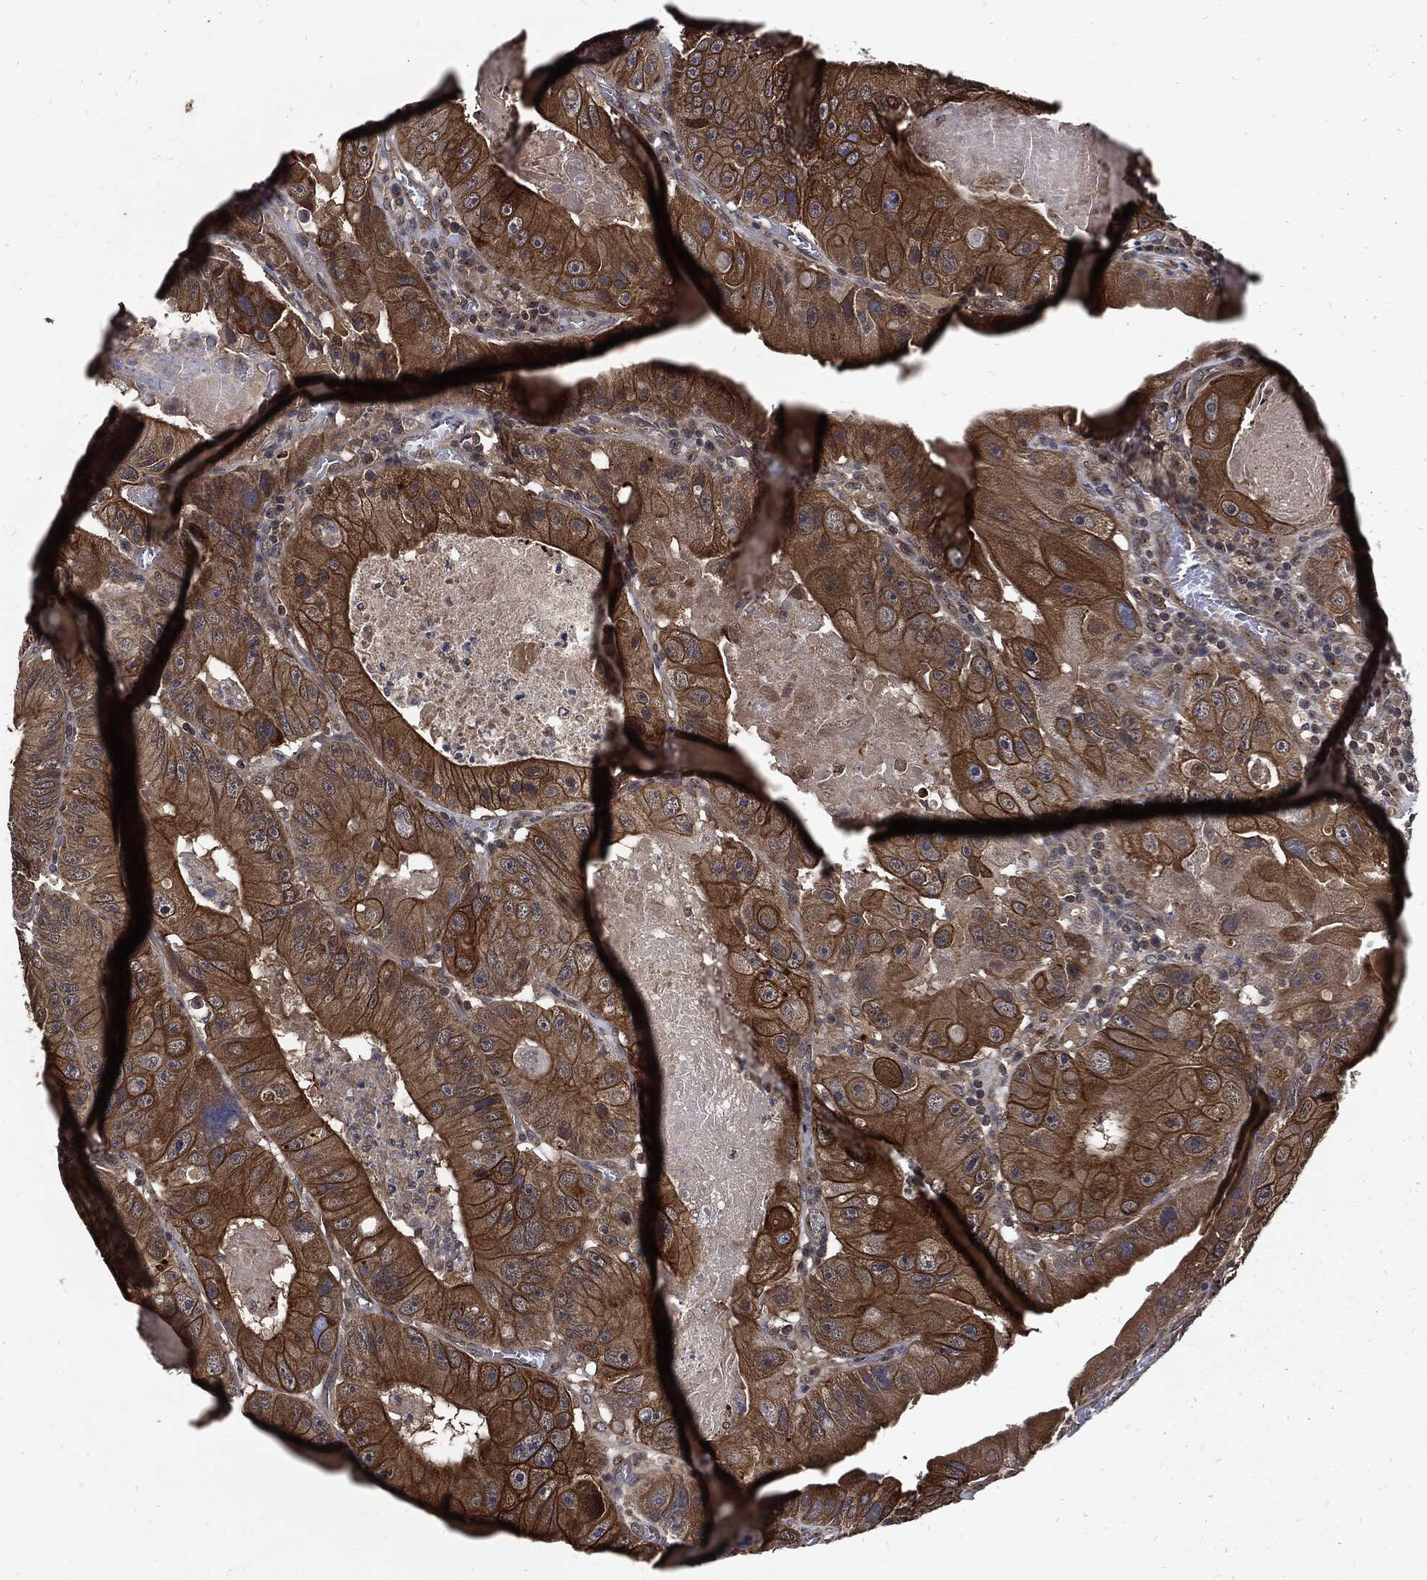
{"staining": {"intensity": "strong", "quantity": "25%-75%", "location": "cytoplasmic/membranous"}, "tissue": "colorectal cancer", "cell_type": "Tumor cells", "image_type": "cancer", "snomed": [{"axis": "morphology", "description": "Adenocarcinoma, NOS"}, {"axis": "topography", "description": "Colon"}], "caption": "IHC histopathology image of neoplastic tissue: adenocarcinoma (colorectal) stained using IHC shows high levels of strong protein expression localized specifically in the cytoplasmic/membranous of tumor cells, appearing as a cytoplasmic/membranous brown color.", "gene": "DCTN1", "patient": {"sex": "female", "age": 86}}